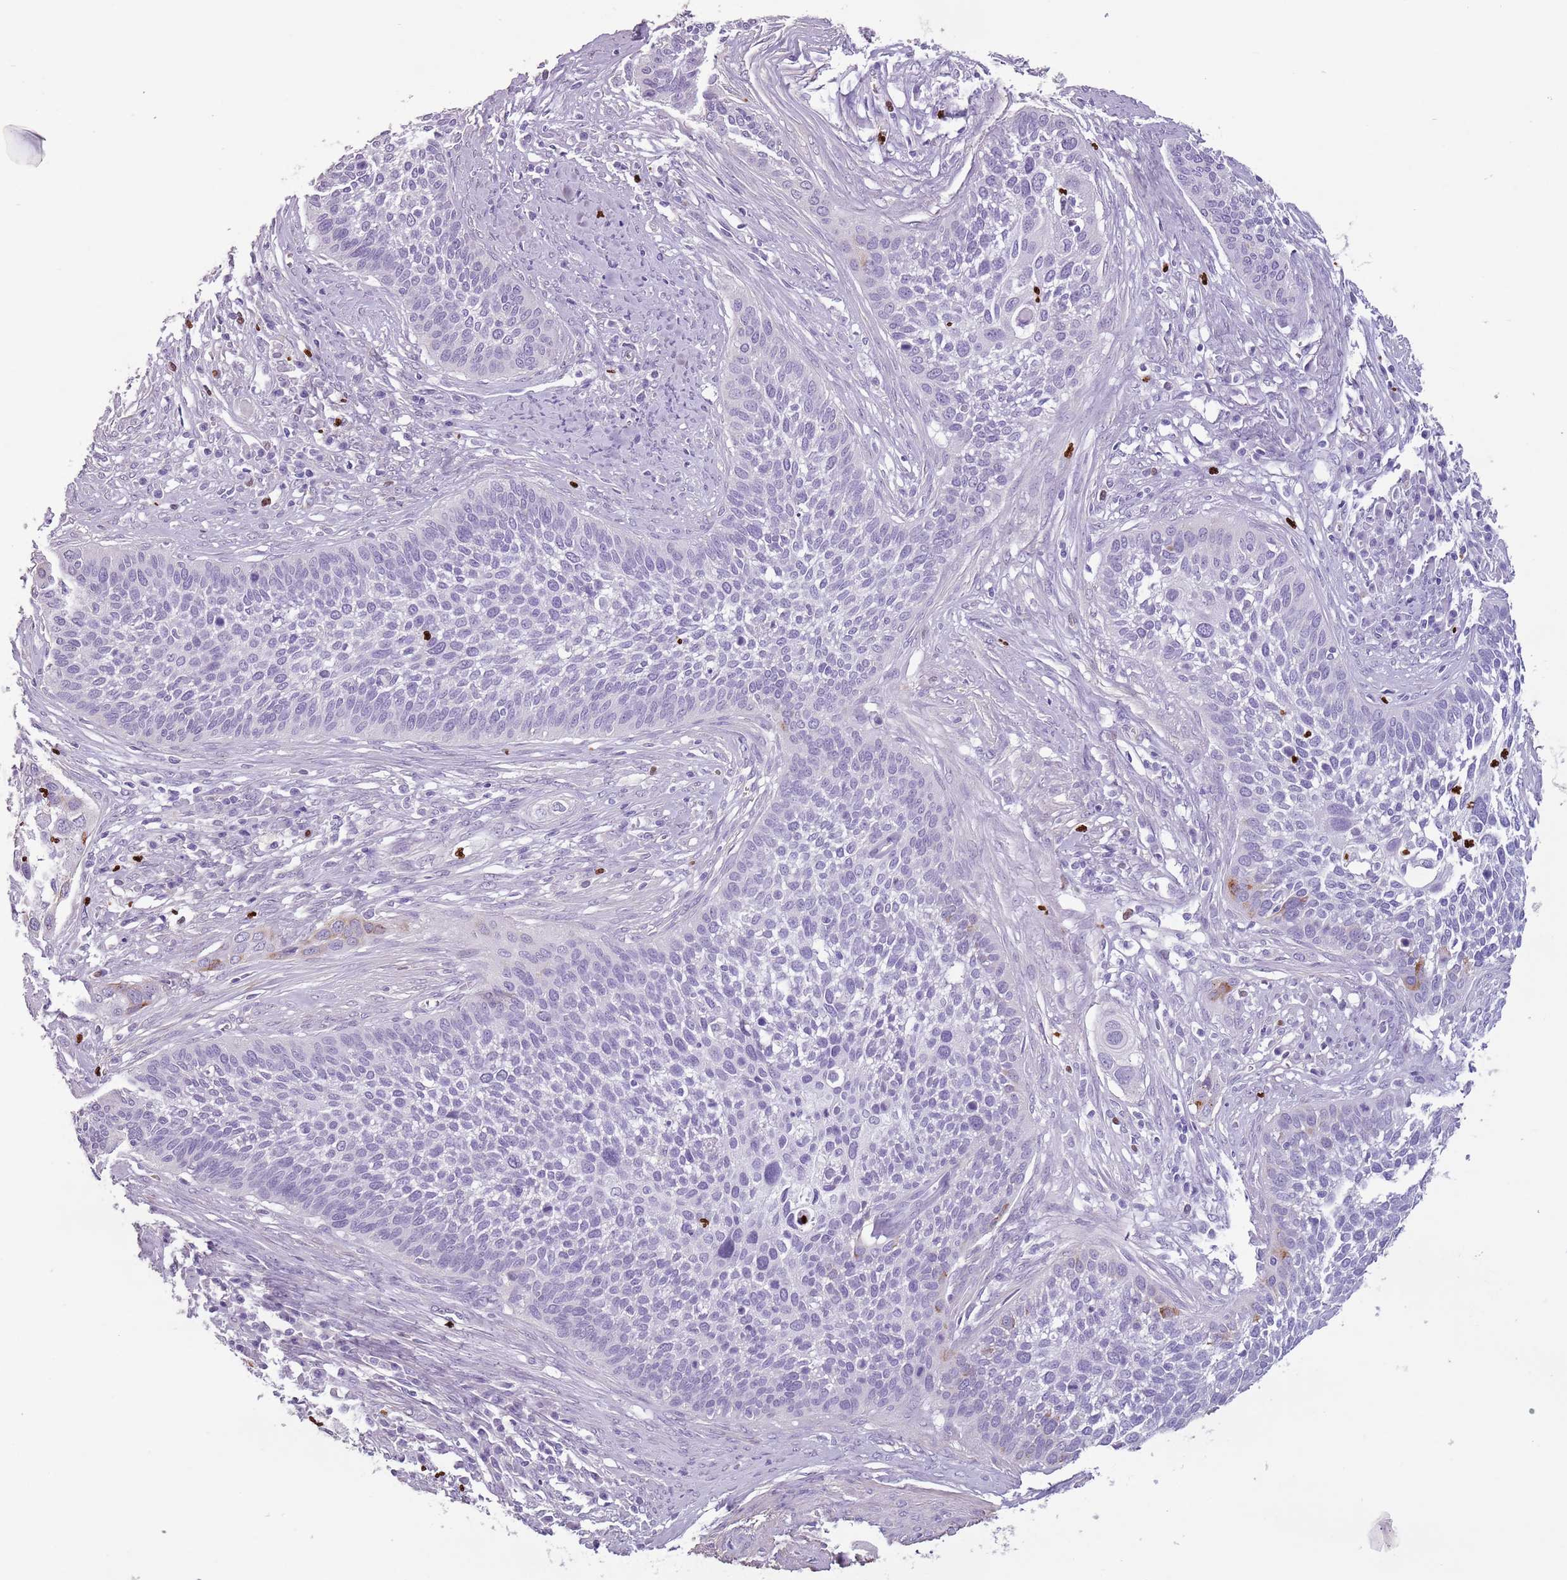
{"staining": {"intensity": "negative", "quantity": "none", "location": "none"}, "tissue": "cervical cancer", "cell_type": "Tumor cells", "image_type": "cancer", "snomed": [{"axis": "morphology", "description": "Squamous cell carcinoma, NOS"}, {"axis": "topography", "description": "Cervix"}], "caption": "Immunohistochemistry of cervical squamous cell carcinoma reveals no staining in tumor cells.", "gene": "CELF6", "patient": {"sex": "female", "age": 34}}